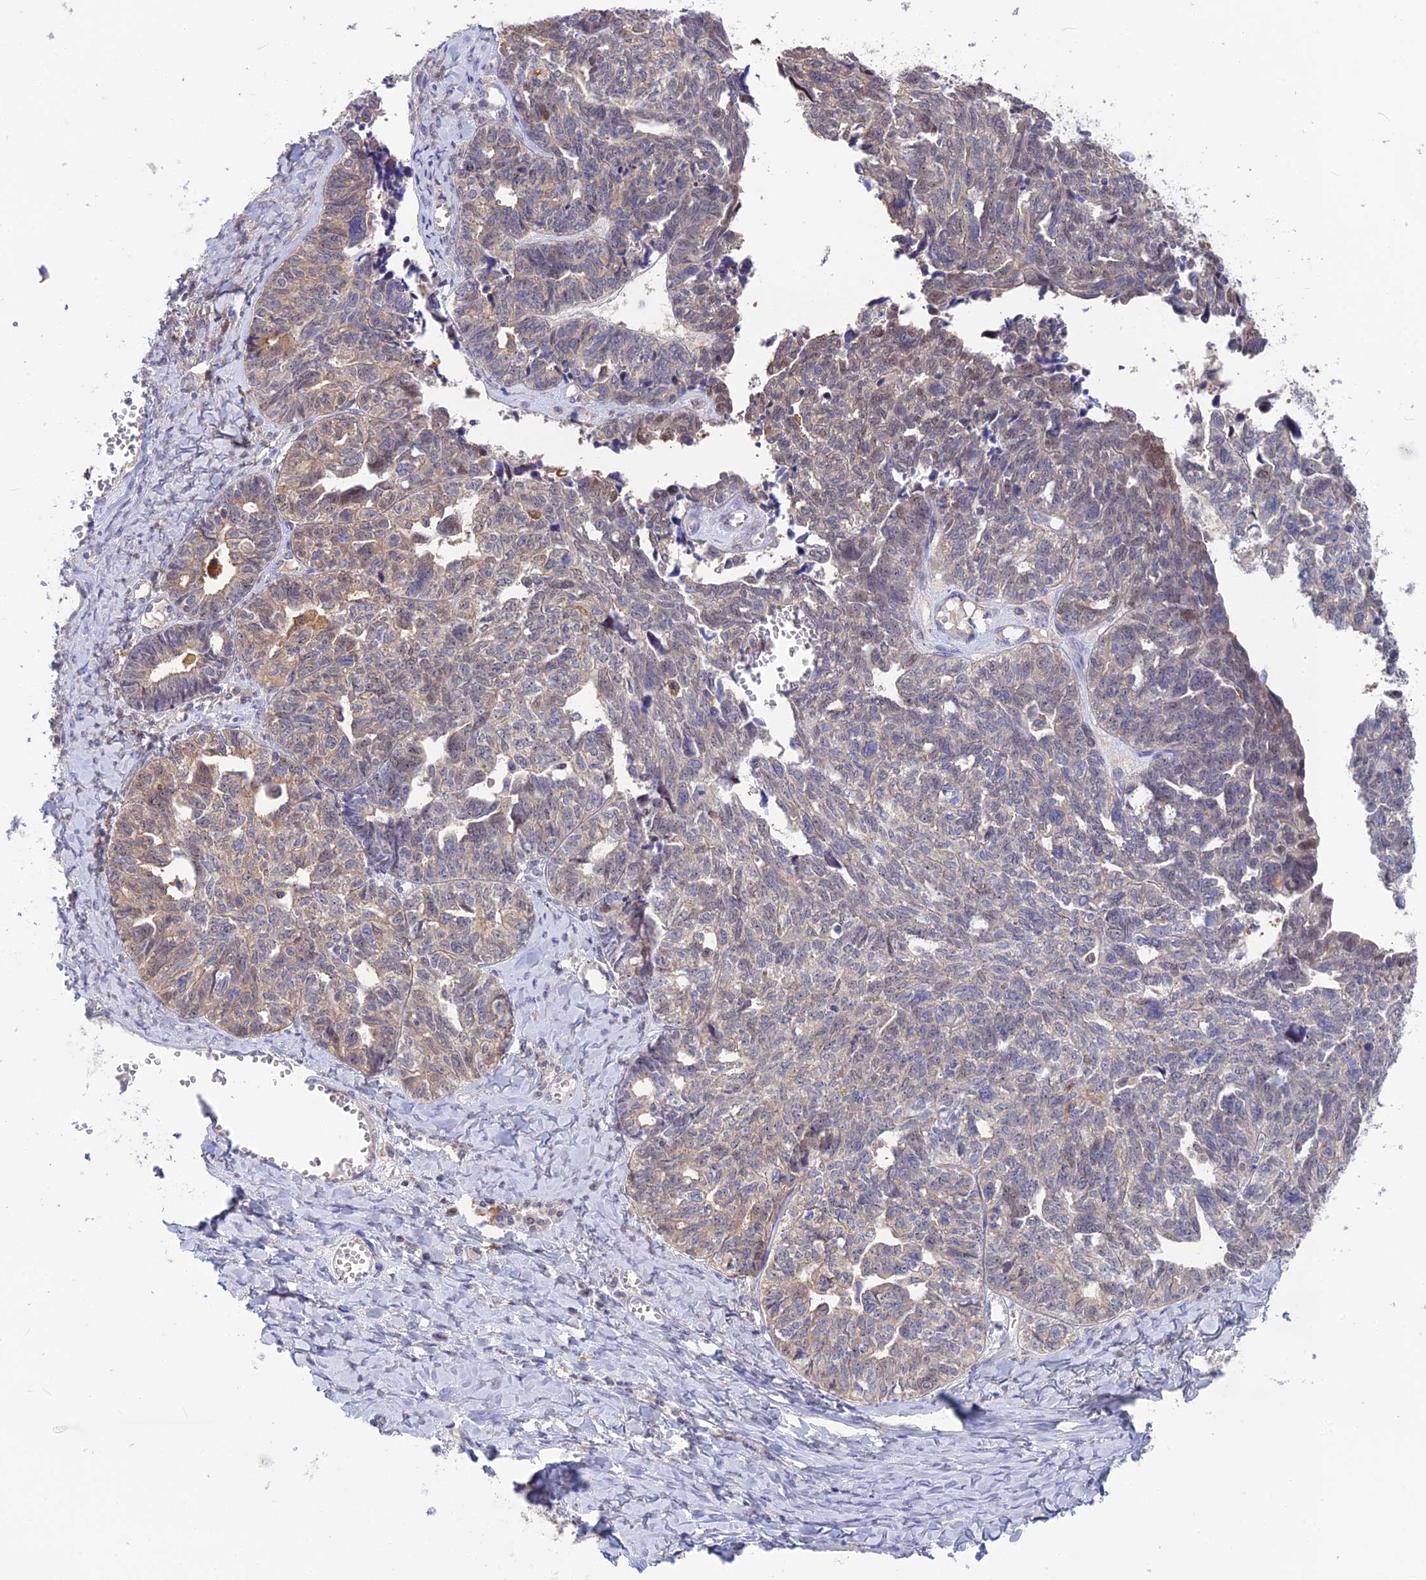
{"staining": {"intensity": "weak", "quantity": "25%-75%", "location": "cytoplasmic/membranous"}, "tissue": "ovarian cancer", "cell_type": "Tumor cells", "image_type": "cancer", "snomed": [{"axis": "morphology", "description": "Cystadenocarcinoma, serous, NOS"}, {"axis": "topography", "description": "Ovary"}], "caption": "This is an image of immunohistochemistry (IHC) staining of serous cystadenocarcinoma (ovarian), which shows weak expression in the cytoplasmic/membranous of tumor cells.", "gene": "SNAP91", "patient": {"sex": "female", "age": 79}}